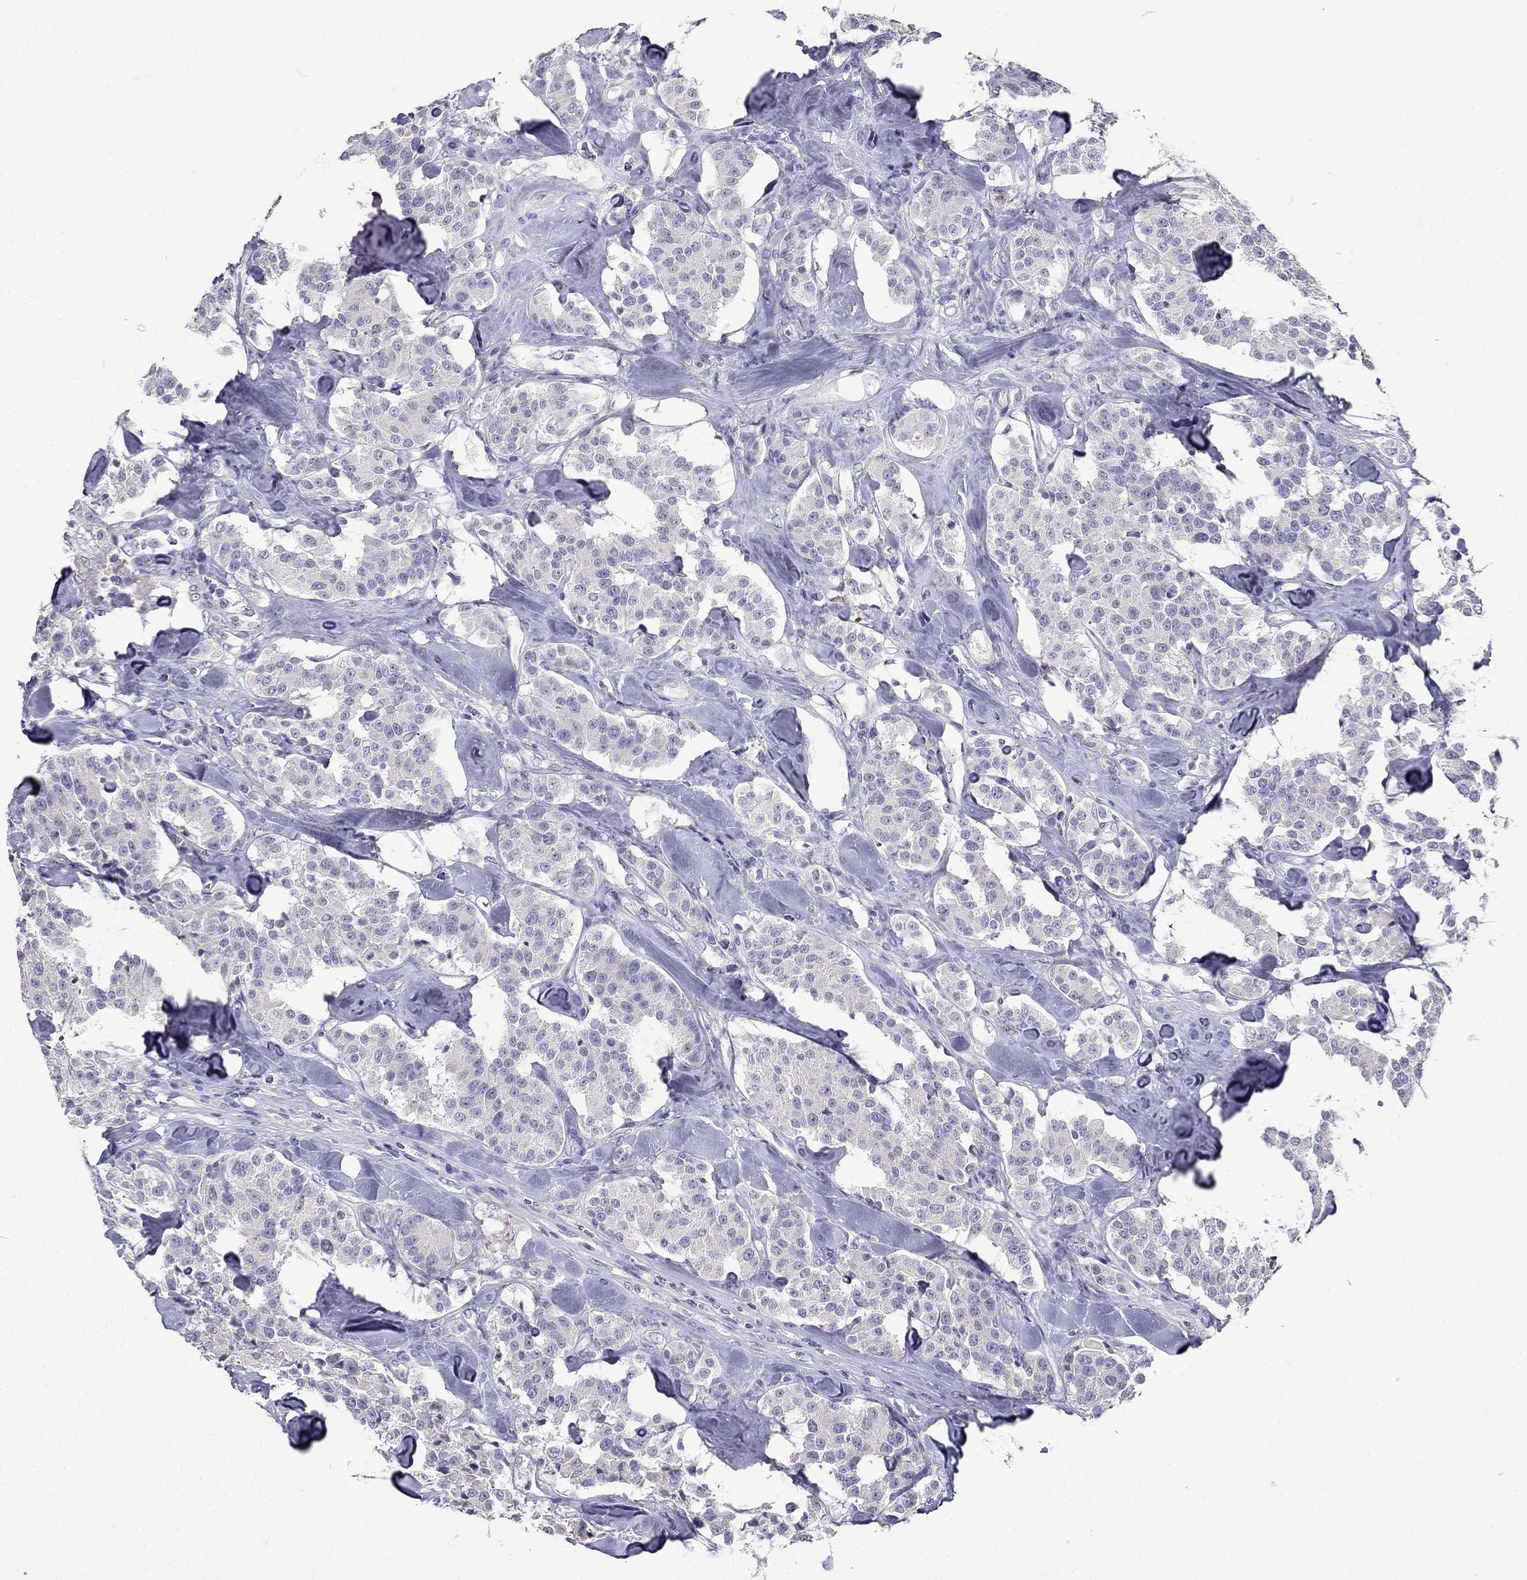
{"staining": {"intensity": "negative", "quantity": "none", "location": "none"}, "tissue": "carcinoid", "cell_type": "Tumor cells", "image_type": "cancer", "snomed": [{"axis": "morphology", "description": "Carcinoid, malignant, NOS"}, {"axis": "topography", "description": "Pancreas"}], "caption": "Tumor cells show no significant expression in carcinoid.", "gene": "UHRF1", "patient": {"sex": "male", "age": 41}}